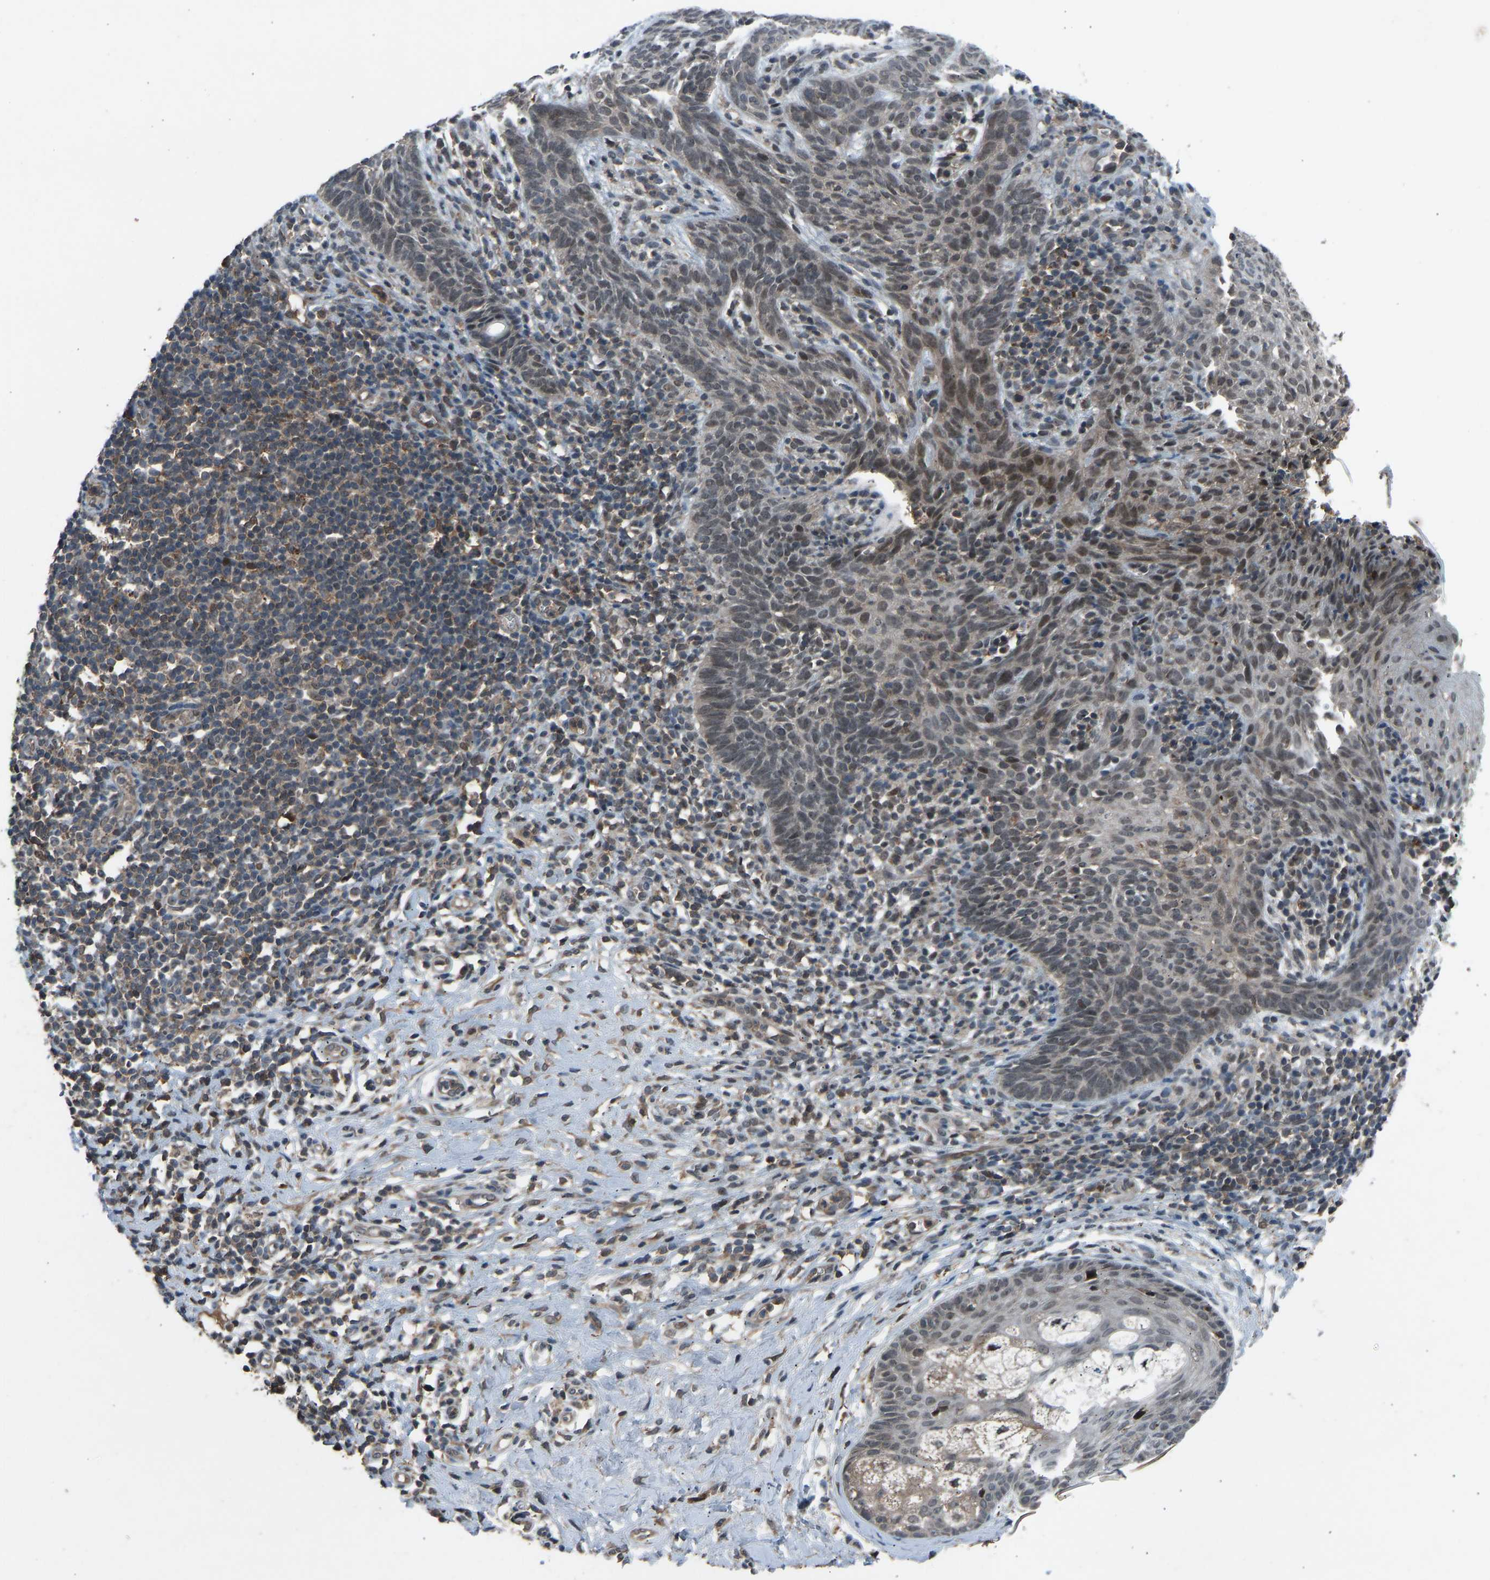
{"staining": {"intensity": "moderate", "quantity": "<25%", "location": "nuclear"}, "tissue": "skin cancer", "cell_type": "Tumor cells", "image_type": "cancer", "snomed": [{"axis": "morphology", "description": "Basal cell carcinoma"}, {"axis": "topography", "description": "Skin"}], "caption": "Skin cancer (basal cell carcinoma) was stained to show a protein in brown. There is low levels of moderate nuclear staining in approximately <25% of tumor cells.", "gene": "SLC43A1", "patient": {"sex": "male", "age": 60}}